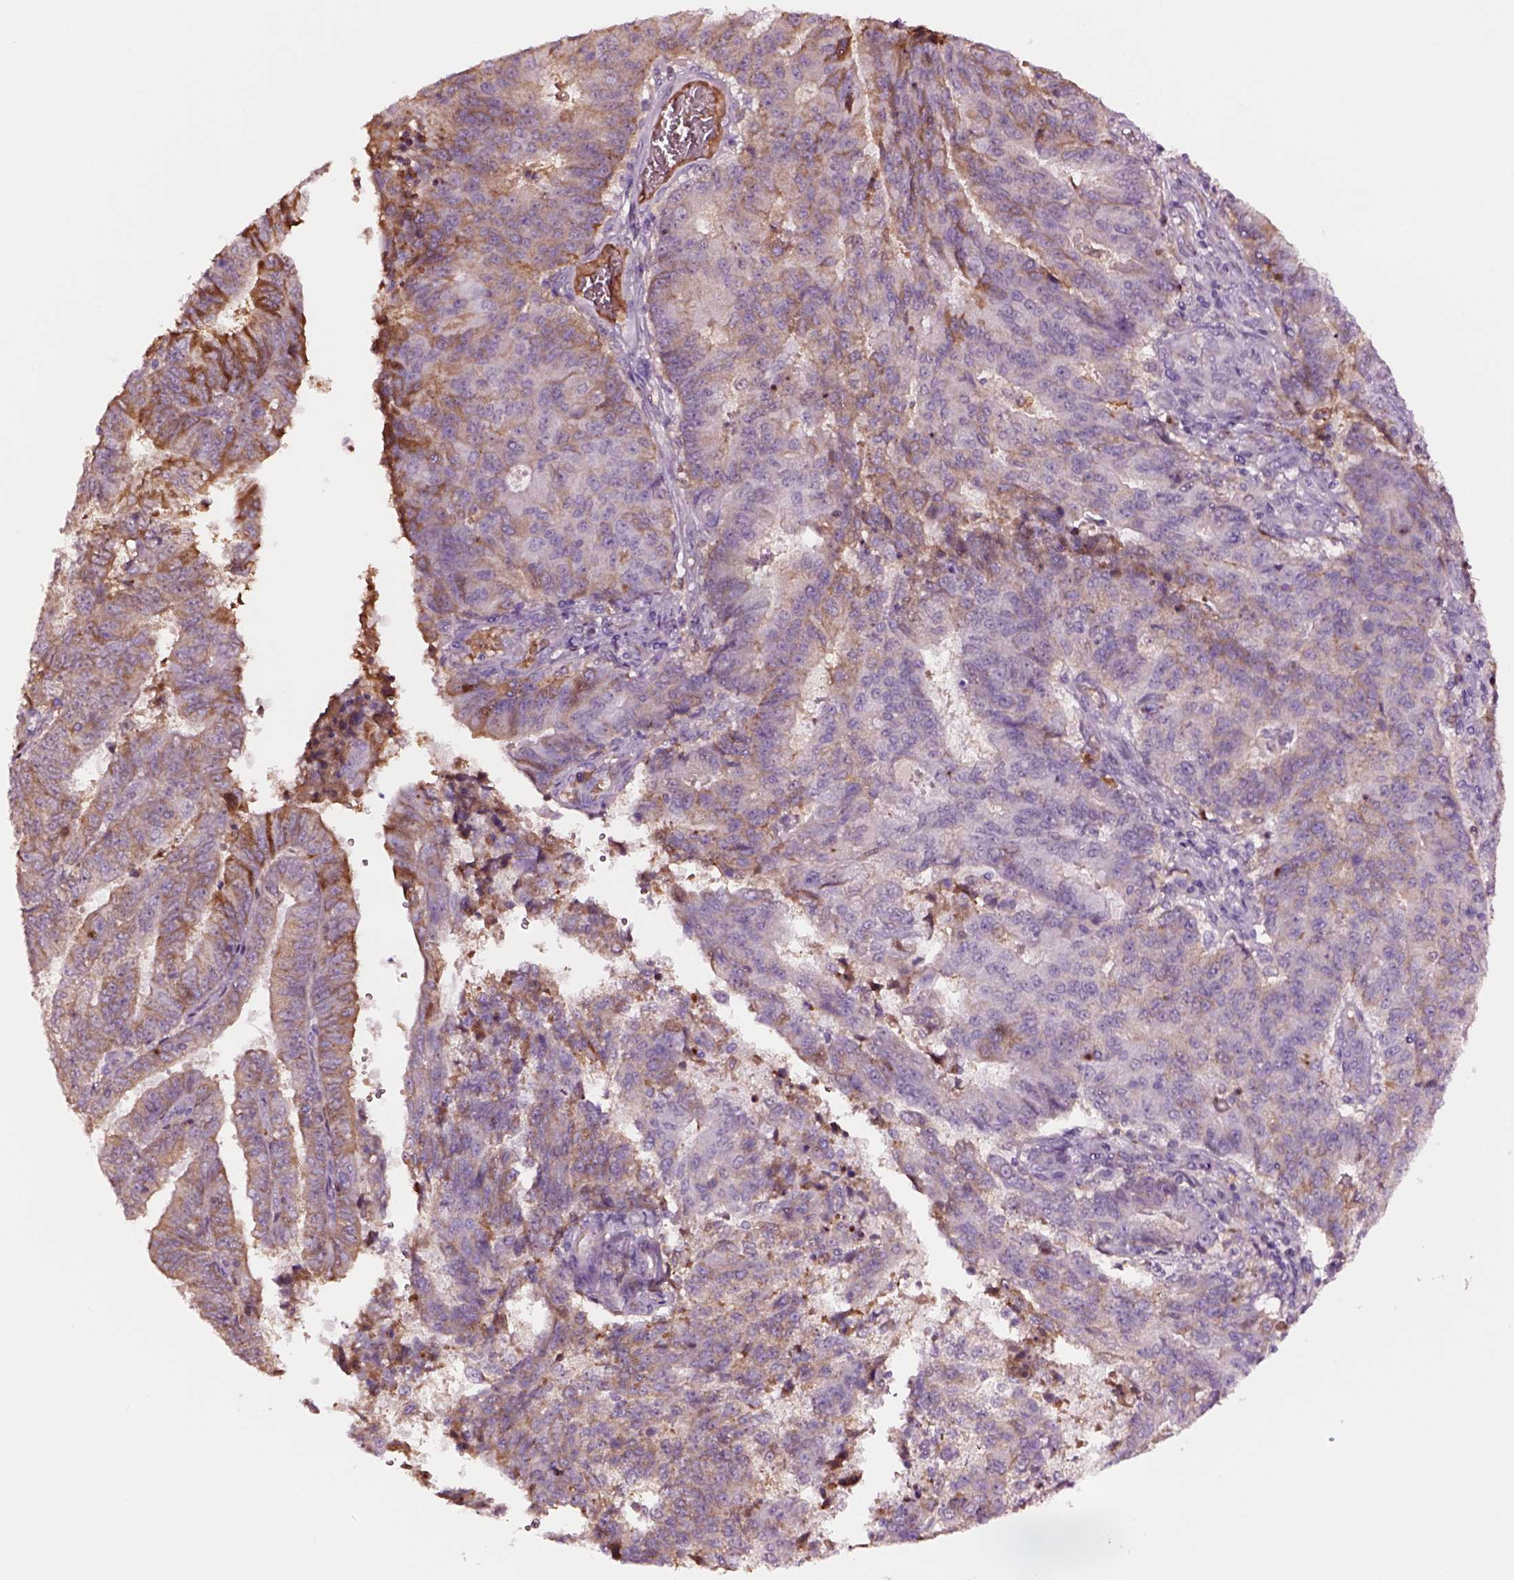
{"staining": {"intensity": "moderate", "quantity": "25%-75%", "location": "cytoplasmic/membranous"}, "tissue": "endometrial cancer", "cell_type": "Tumor cells", "image_type": "cancer", "snomed": [{"axis": "morphology", "description": "Adenocarcinoma, NOS"}, {"axis": "topography", "description": "Endometrium"}], "caption": "DAB (3,3'-diaminobenzidine) immunohistochemical staining of human endometrial cancer (adenocarcinoma) shows moderate cytoplasmic/membranous protein positivity in about 25%-75% of tumor cells.", "gene": "TF", "patient": {"sex": "female", "age": 82}}